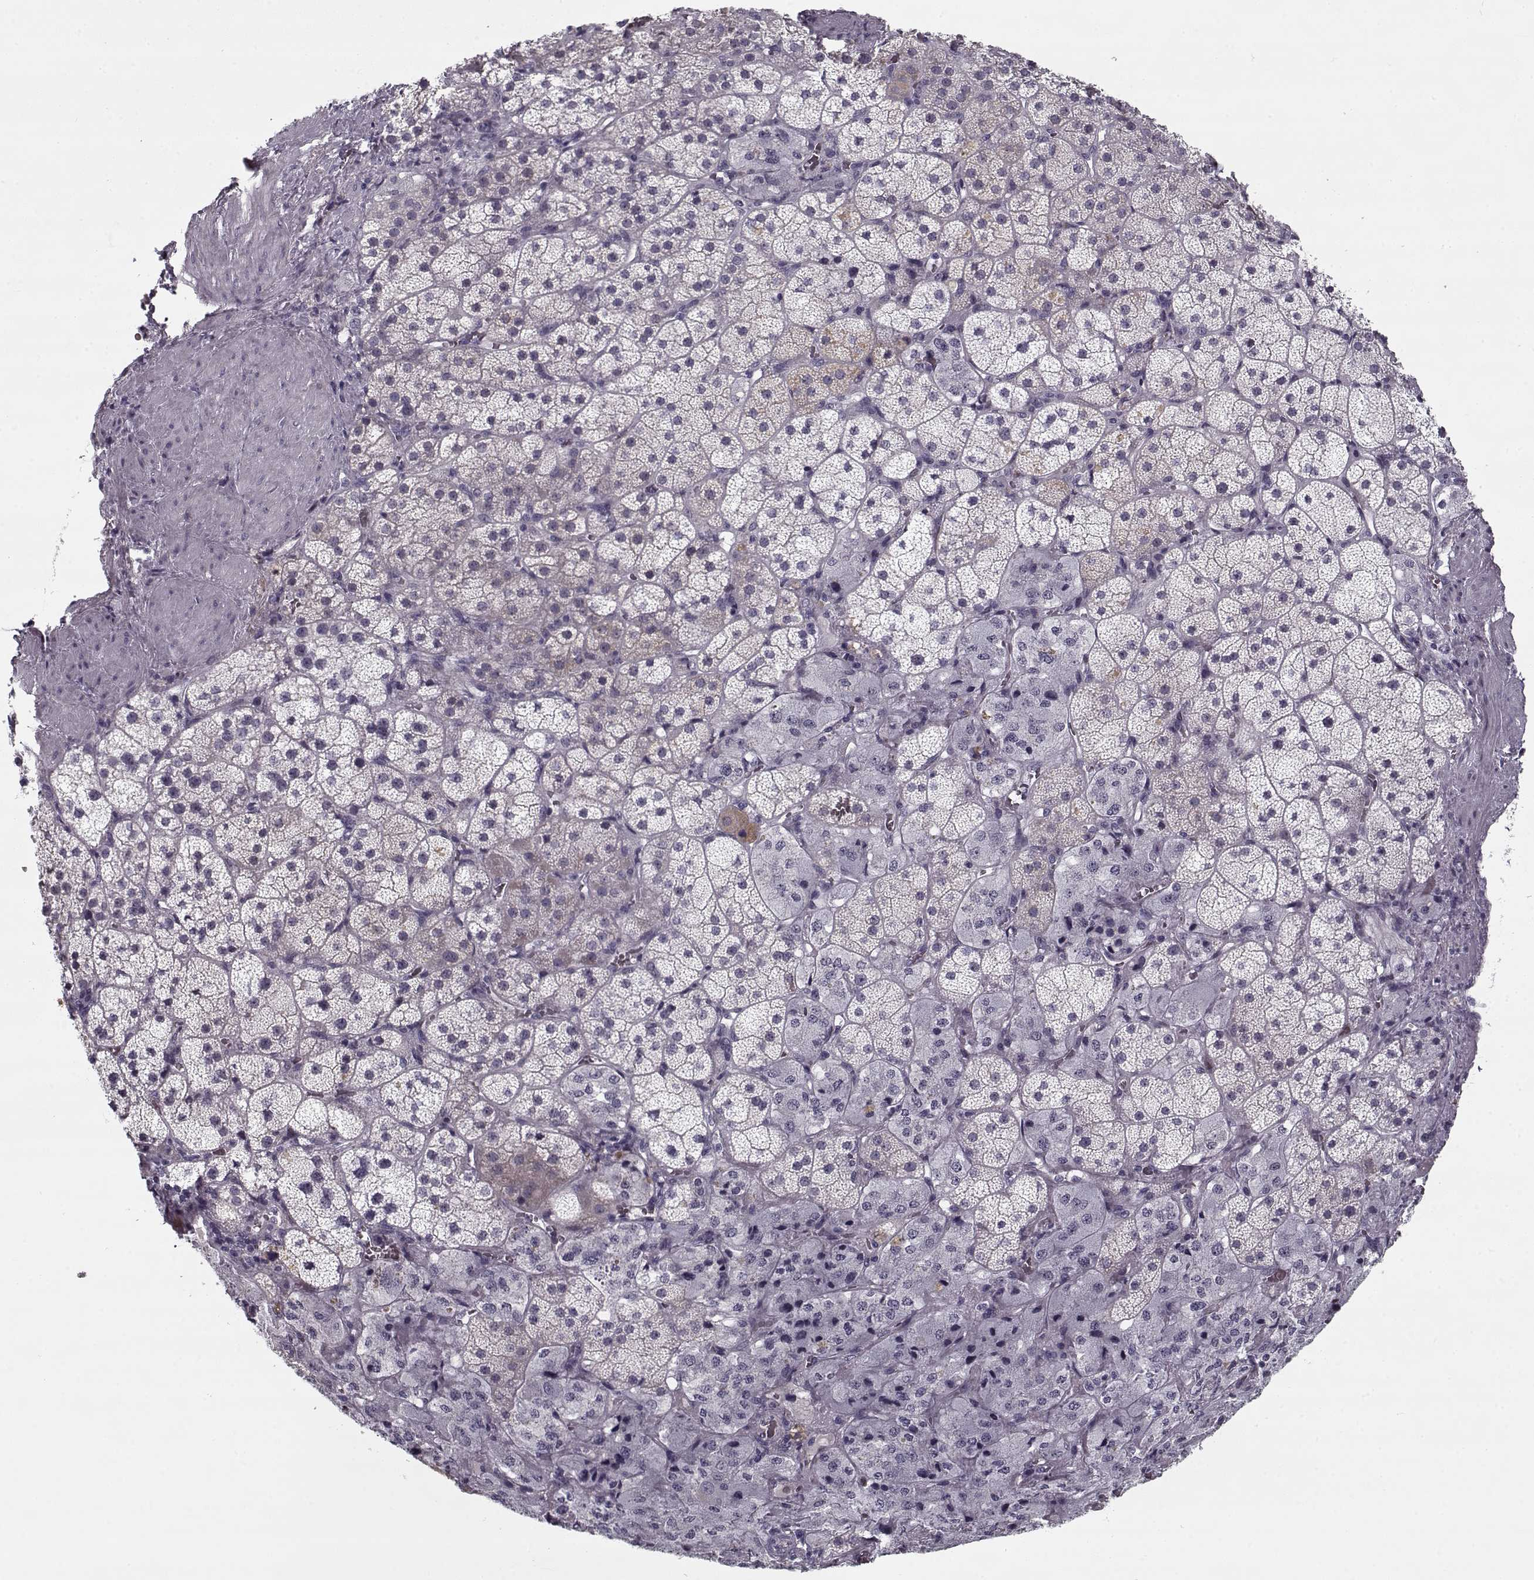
{"staining": {"intensity": "weak", "quantity": "<25%", "location": "cytoplasmic/membranous"}, "tissue": "adrenal gland", "cell_type": "Glandular cells", "image_type": "normal", "snomed": [{"axis": "morphology", "description": "Normal tissue, NOS"}, {"axis": "topography", "description": "Adrenal gland"}], "caption": "IHC photomicrograph of normal adrenal gland: human adrenal gland stained with DAB displays no significant protein positivity in glandular cells.", "gene": "SPACA9", "patient": {"sex": "male", "age": 57}}